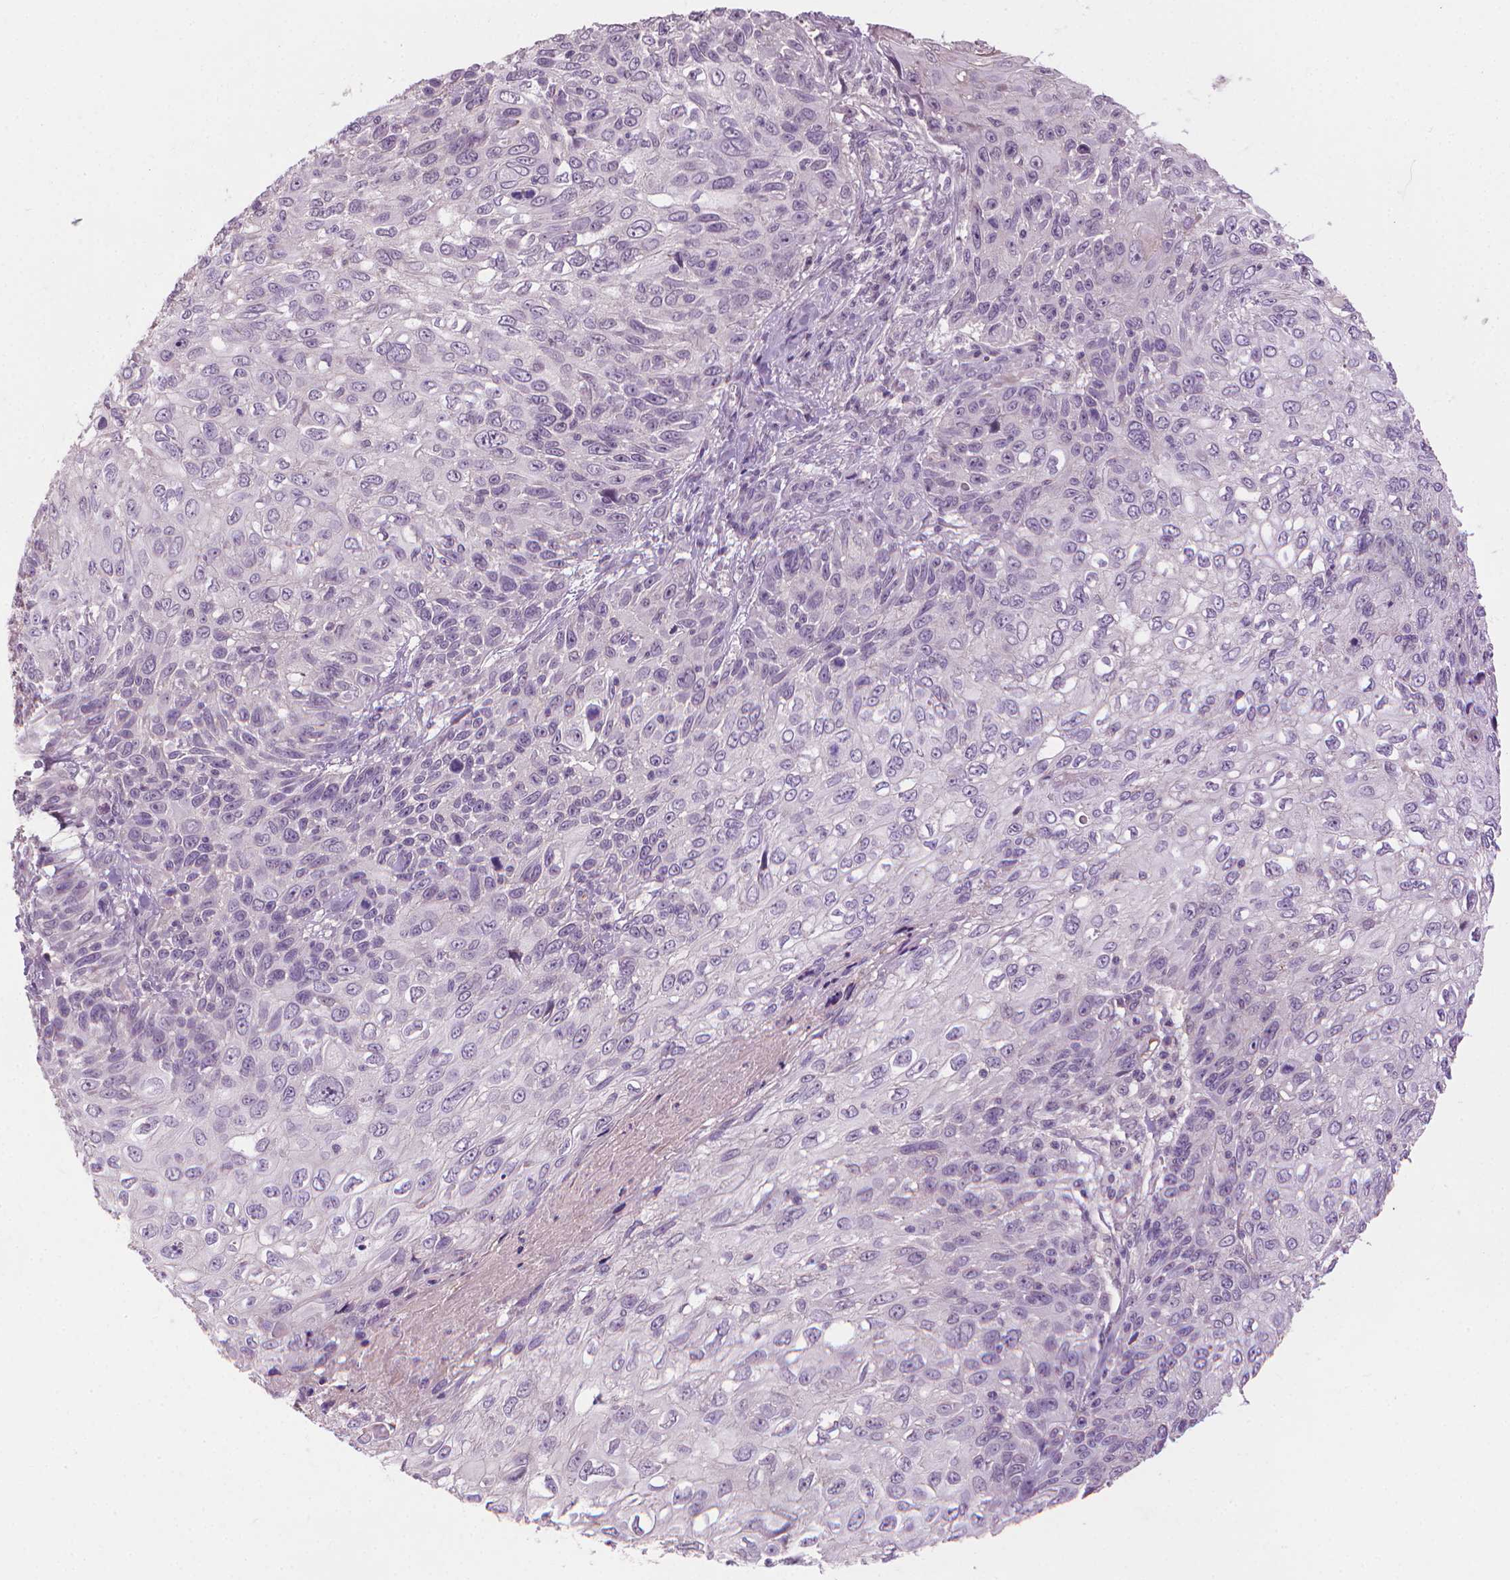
{"staining": {"intensity": "negative", "quantity": "none", "location": "none"}, "tissue": "skin cancer", "cell_type": "Tumor cells", "image_type": "cancer", "snomed": [{"axis": "morphology", "description": "Squamous cell carcinoma, NOS"}, {"axis": "topography", "description": "Skin"}], "caption": "High magnification brightfield microscopy of skin cancer stained with DAB (brown) and counterstained with hematoxylin (blue): tumor cells show no significant positivity.", "gene": "SAXO2", "patient": {"sex": "male", "age": 92}}